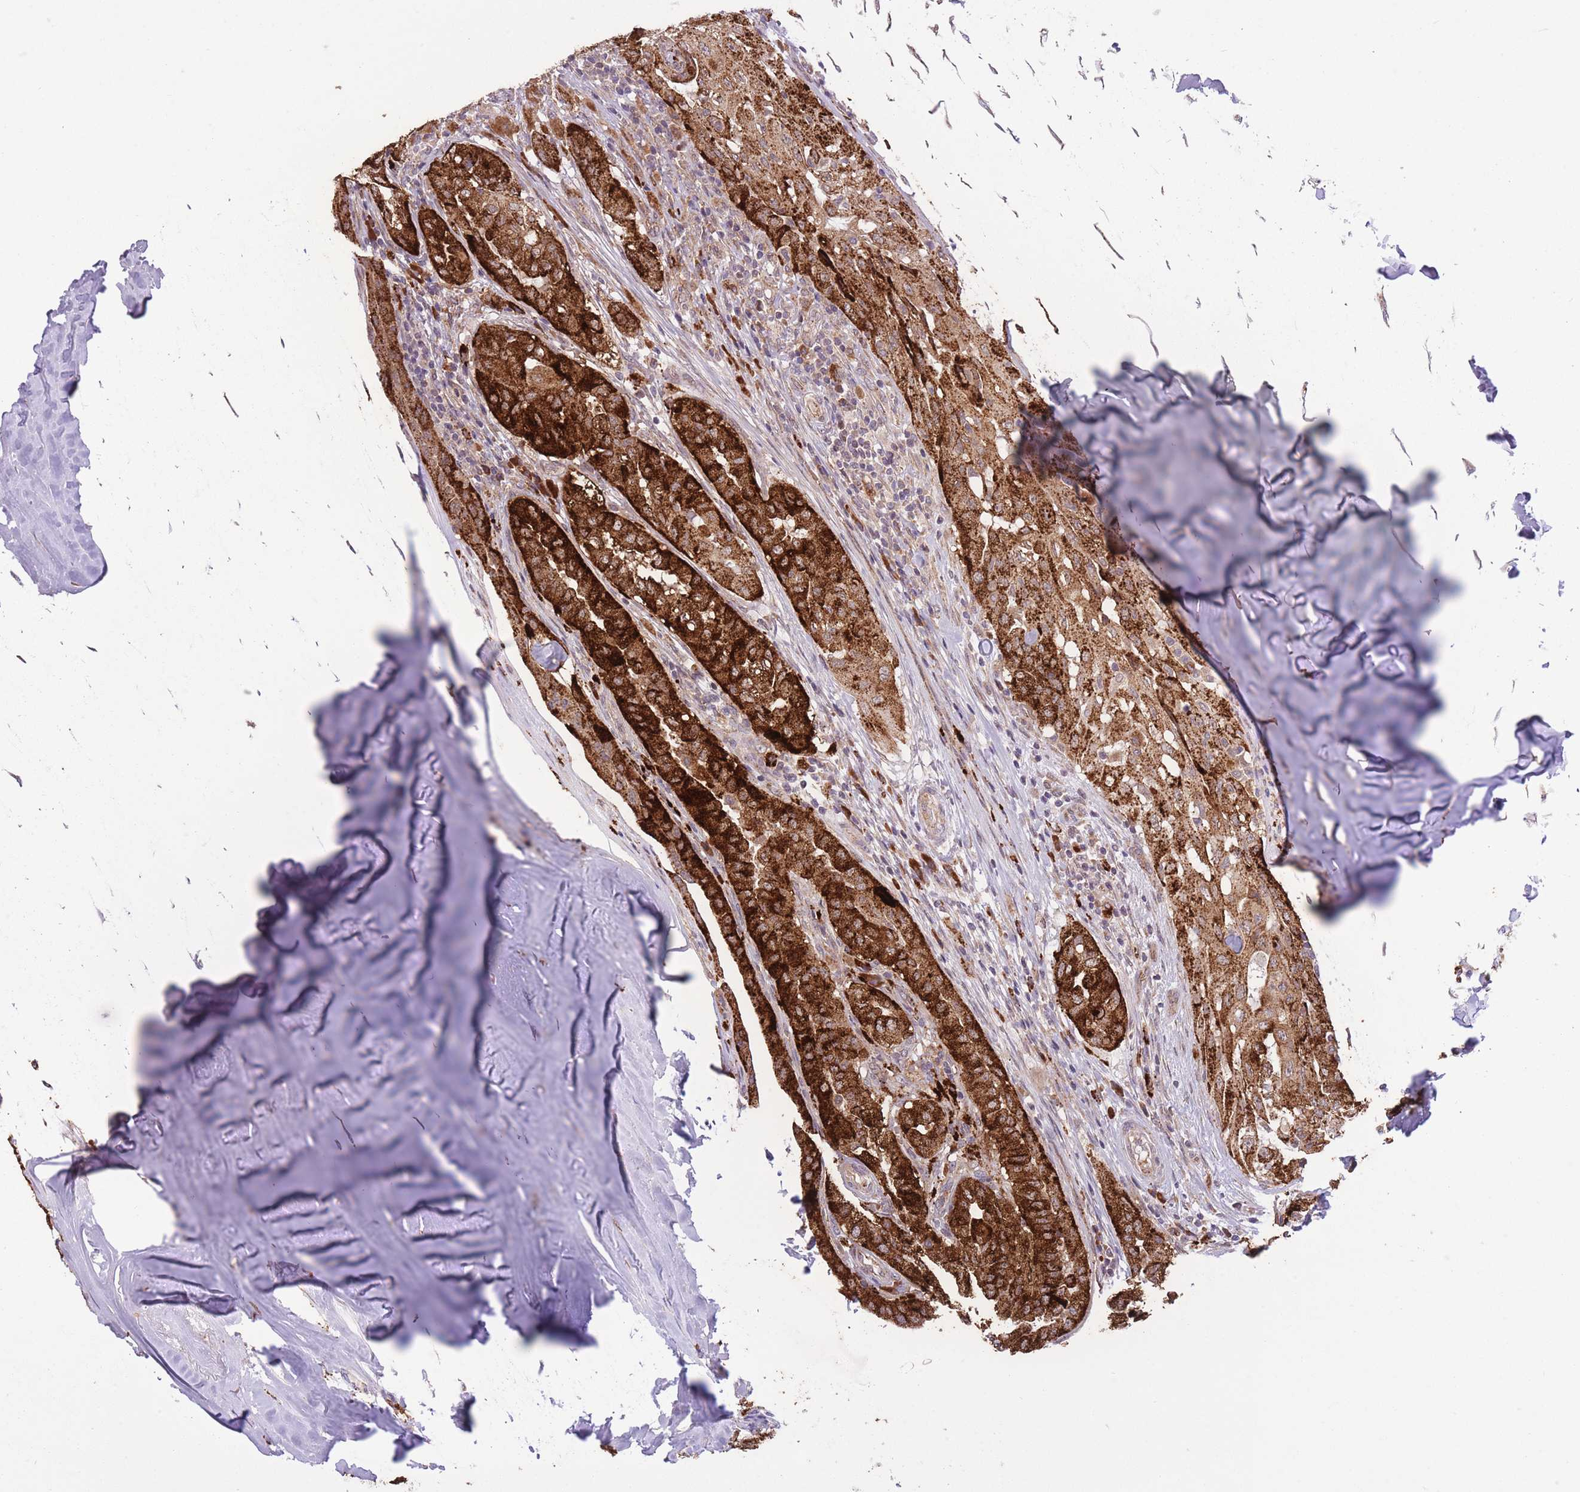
{"staining": {"intensity": "strong", "quantity": ">75%", "location": "cytoplasmic/membranous"}, "tissue": "thyroid cancer", "cell_type": "Tumor cells", "image_type": "cancer", "snomed": [{"axis": "morphology", "description": "Papillary adenocarcinoma, NOS"}, {"axis": "topography", "description": "Thyroid gland"}], "caption": "Tumor cells show strong cytoplasmic/membranous expression in about >75% of cells in thyroid cancer (papillary adenocarcinoma). (Brightfield microscopy of DAB IHC at high magnification).", "gene": "POLR3F", "patient": {"sex": "female", "age": 59}}